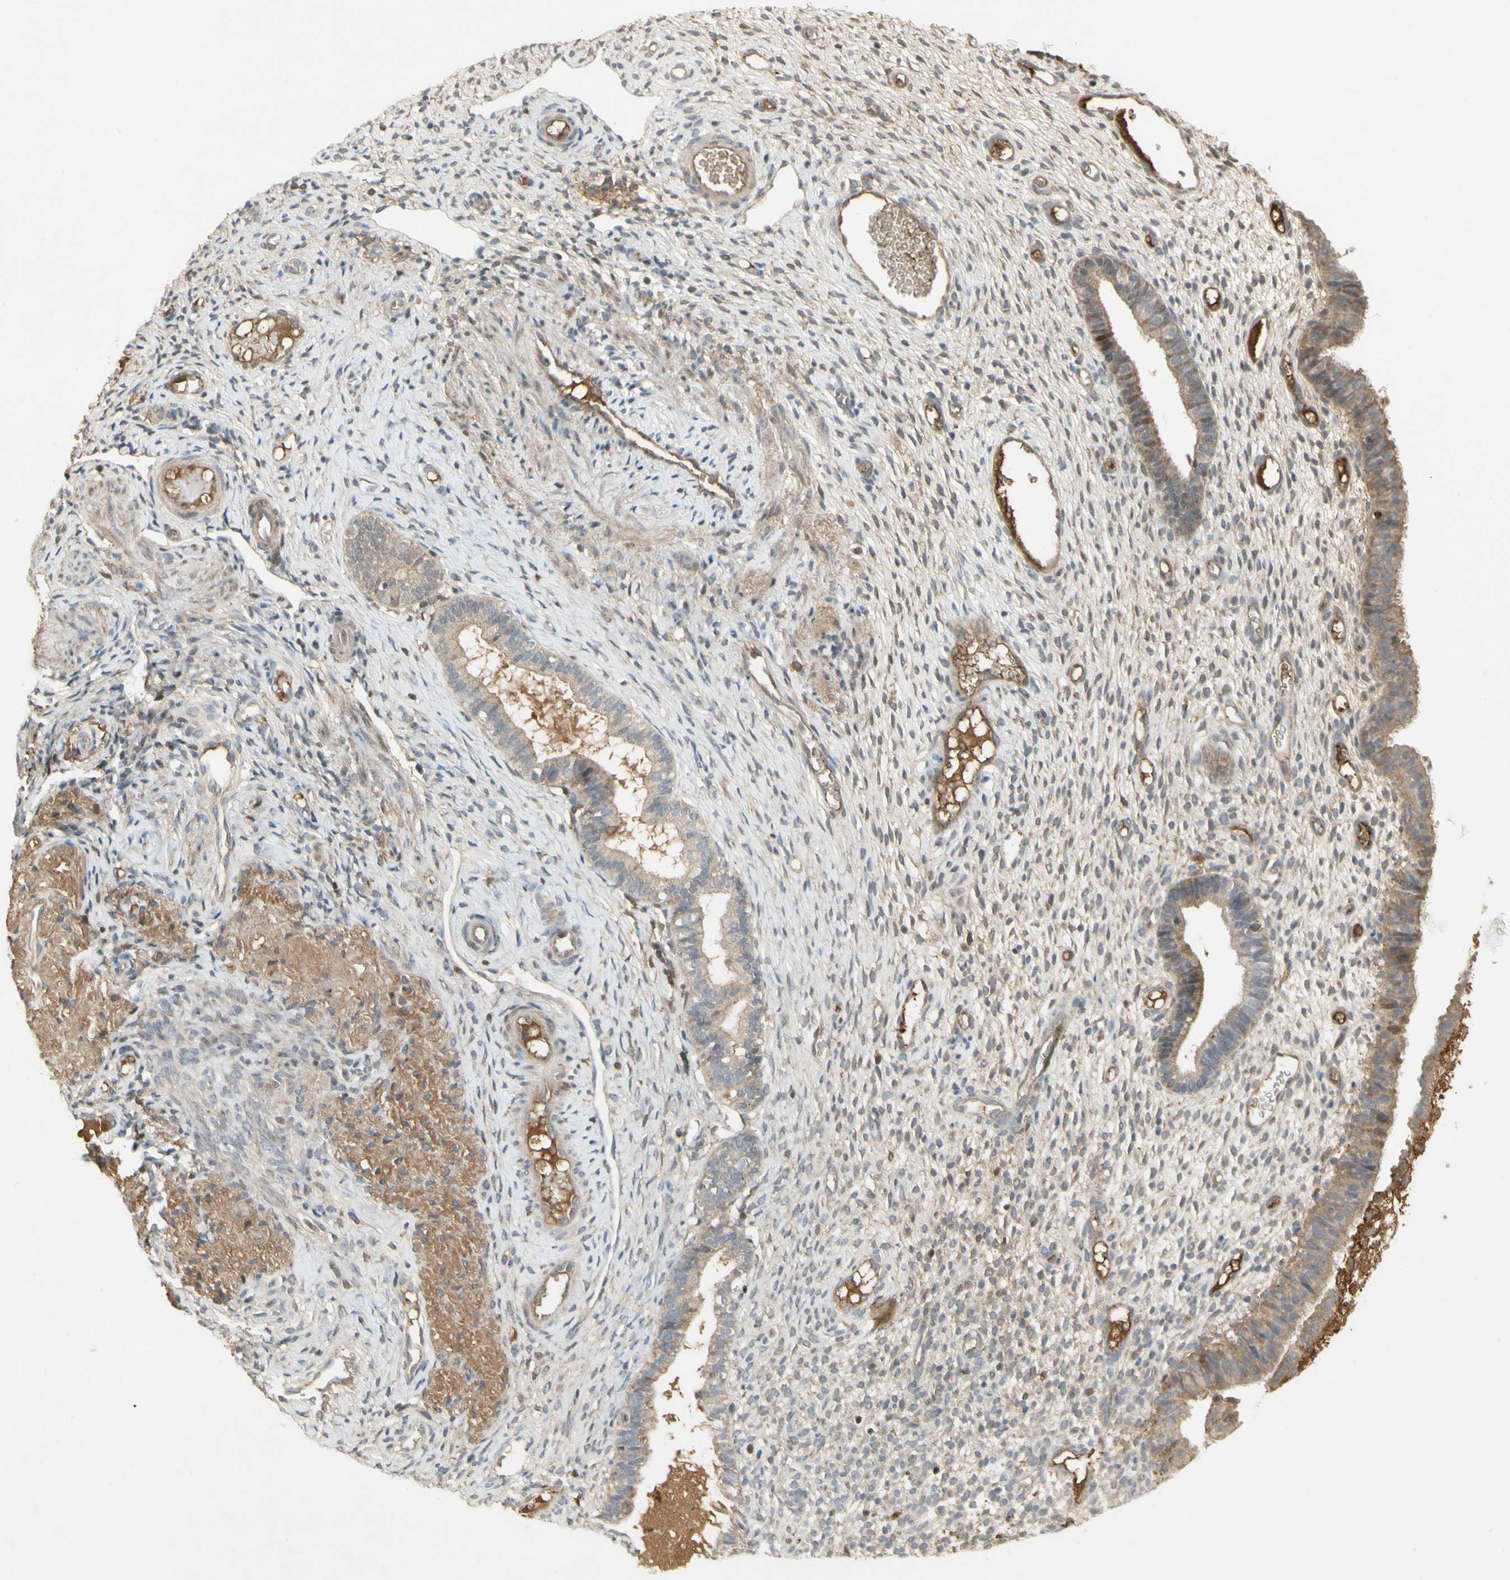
{"staining": {"intensity": "weak", "quantity": "<25%", "location": "cytoplasmic/membranous"}, "tissue": "endometrium", "cell_type": "Cells in endometrial stroma", "image_type": "normal", "snomed": [{"axis": "morphology", "description": "Normal tissue, NOS"}, {"axis": "topography", "description": "Endometrium"}], "caption": "Immunohistochemistry (IHC) micrograph of benign endometrium stained for a protein (brown), which displays no positivity in cells in endometrial stroma.", "gene": "NRG4", "patient": {"sex": "female", "age": 61}}